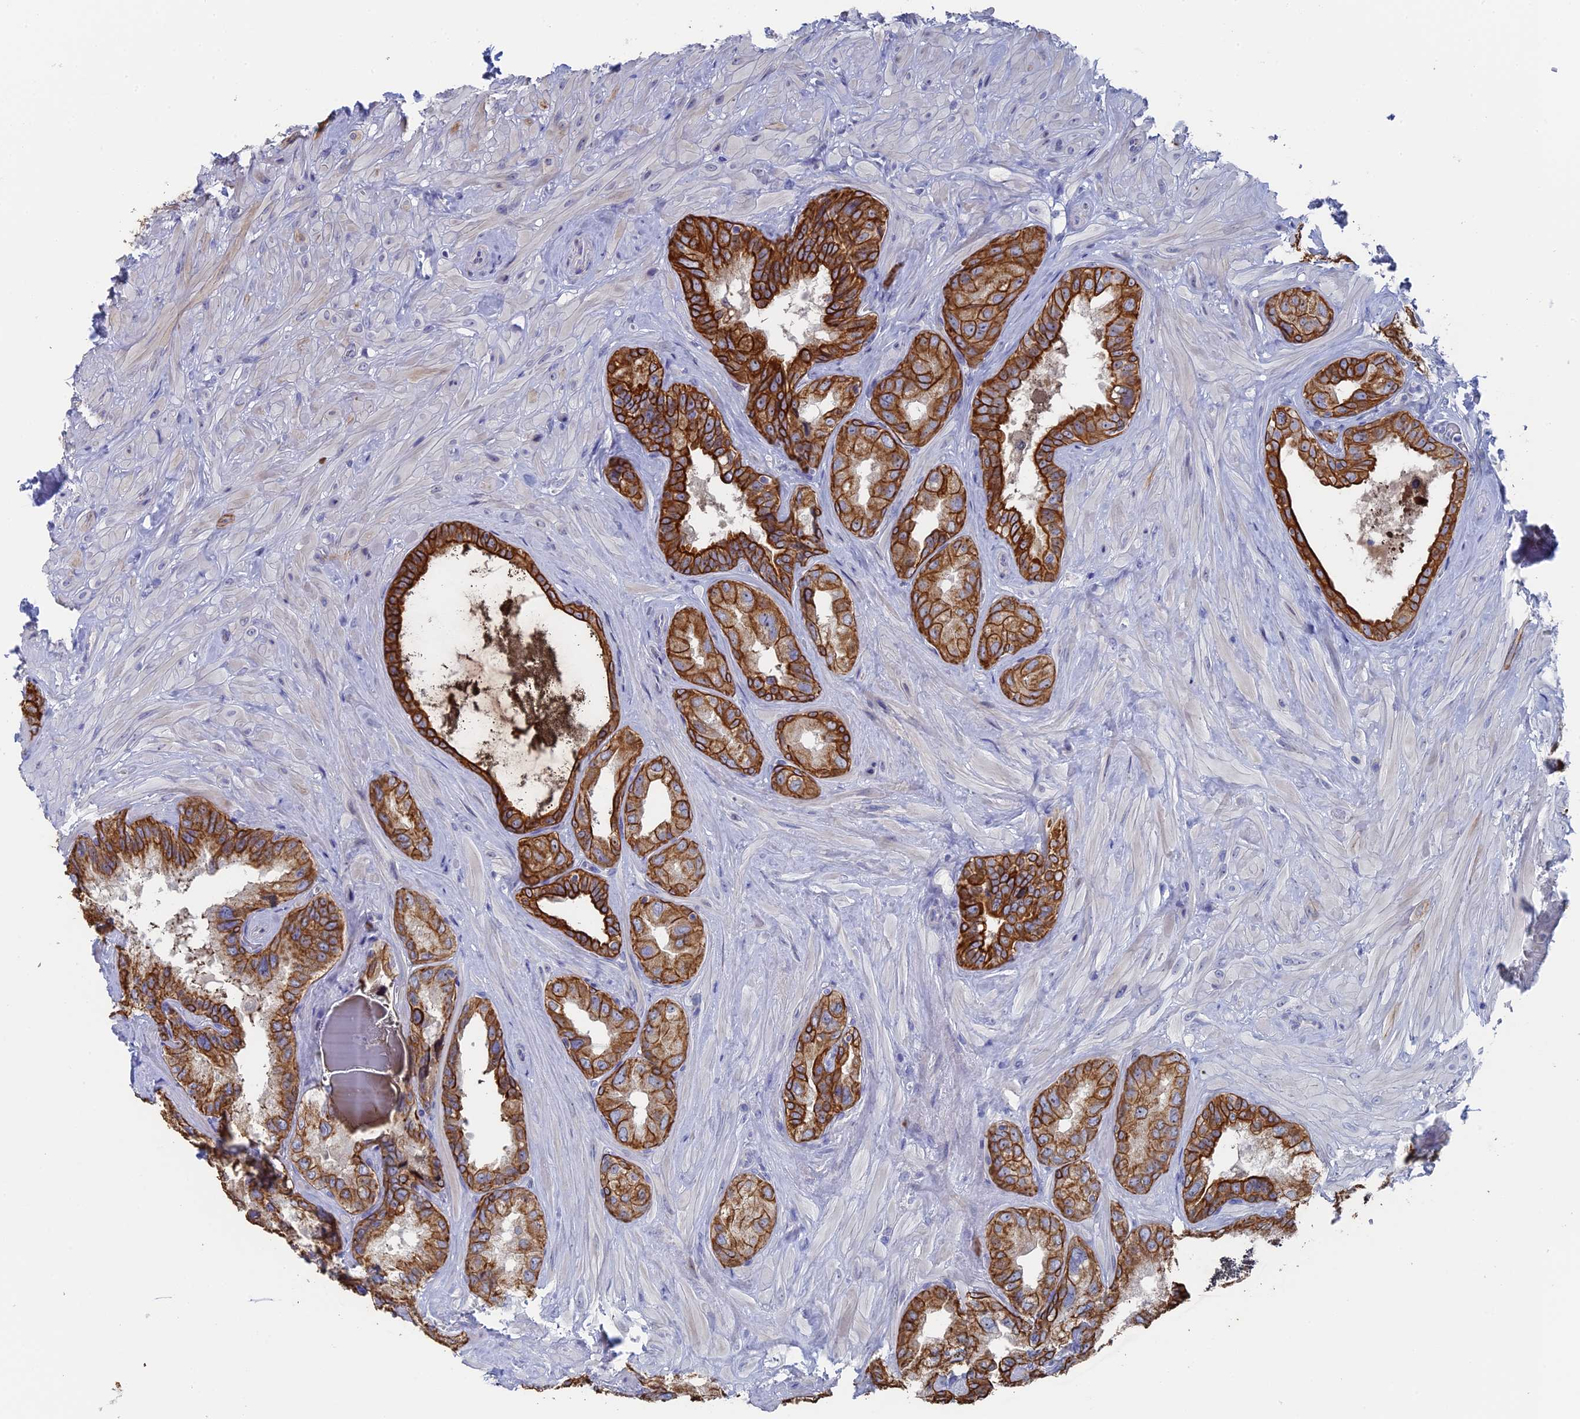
{"staining": {"intensity": "strong", "quantity": ">75%", "location": "cytoplasmic/membranous"}, "tissue": "seminal vesicle", "cell_type": "Glandular cells", "image_type": "normal", "snomed": [{"axis": "morphology", "description": "Normal tissue, NOS"}, {"axis": "topography", "description": "Seminal veicle"}, {"axis": "topography", "description": "Peripheral nerve tissue"}], "caption": "High-magnification brightfield microscopy of unremarkable seminal vesicle stained with DAB (brown) and counterstained with hematoxylin (blue). glandular cells exhibit strong cytoplasmic/membranous positivity is appreciated in approximately>75% of cells. The protein of interest is stained brown, and the nuclei are stained in blue (DAB IHC with brightfield microscopy, high magnification).", "gene": "SRFBP1", "patient": {"sex": "male", "age": 67}}